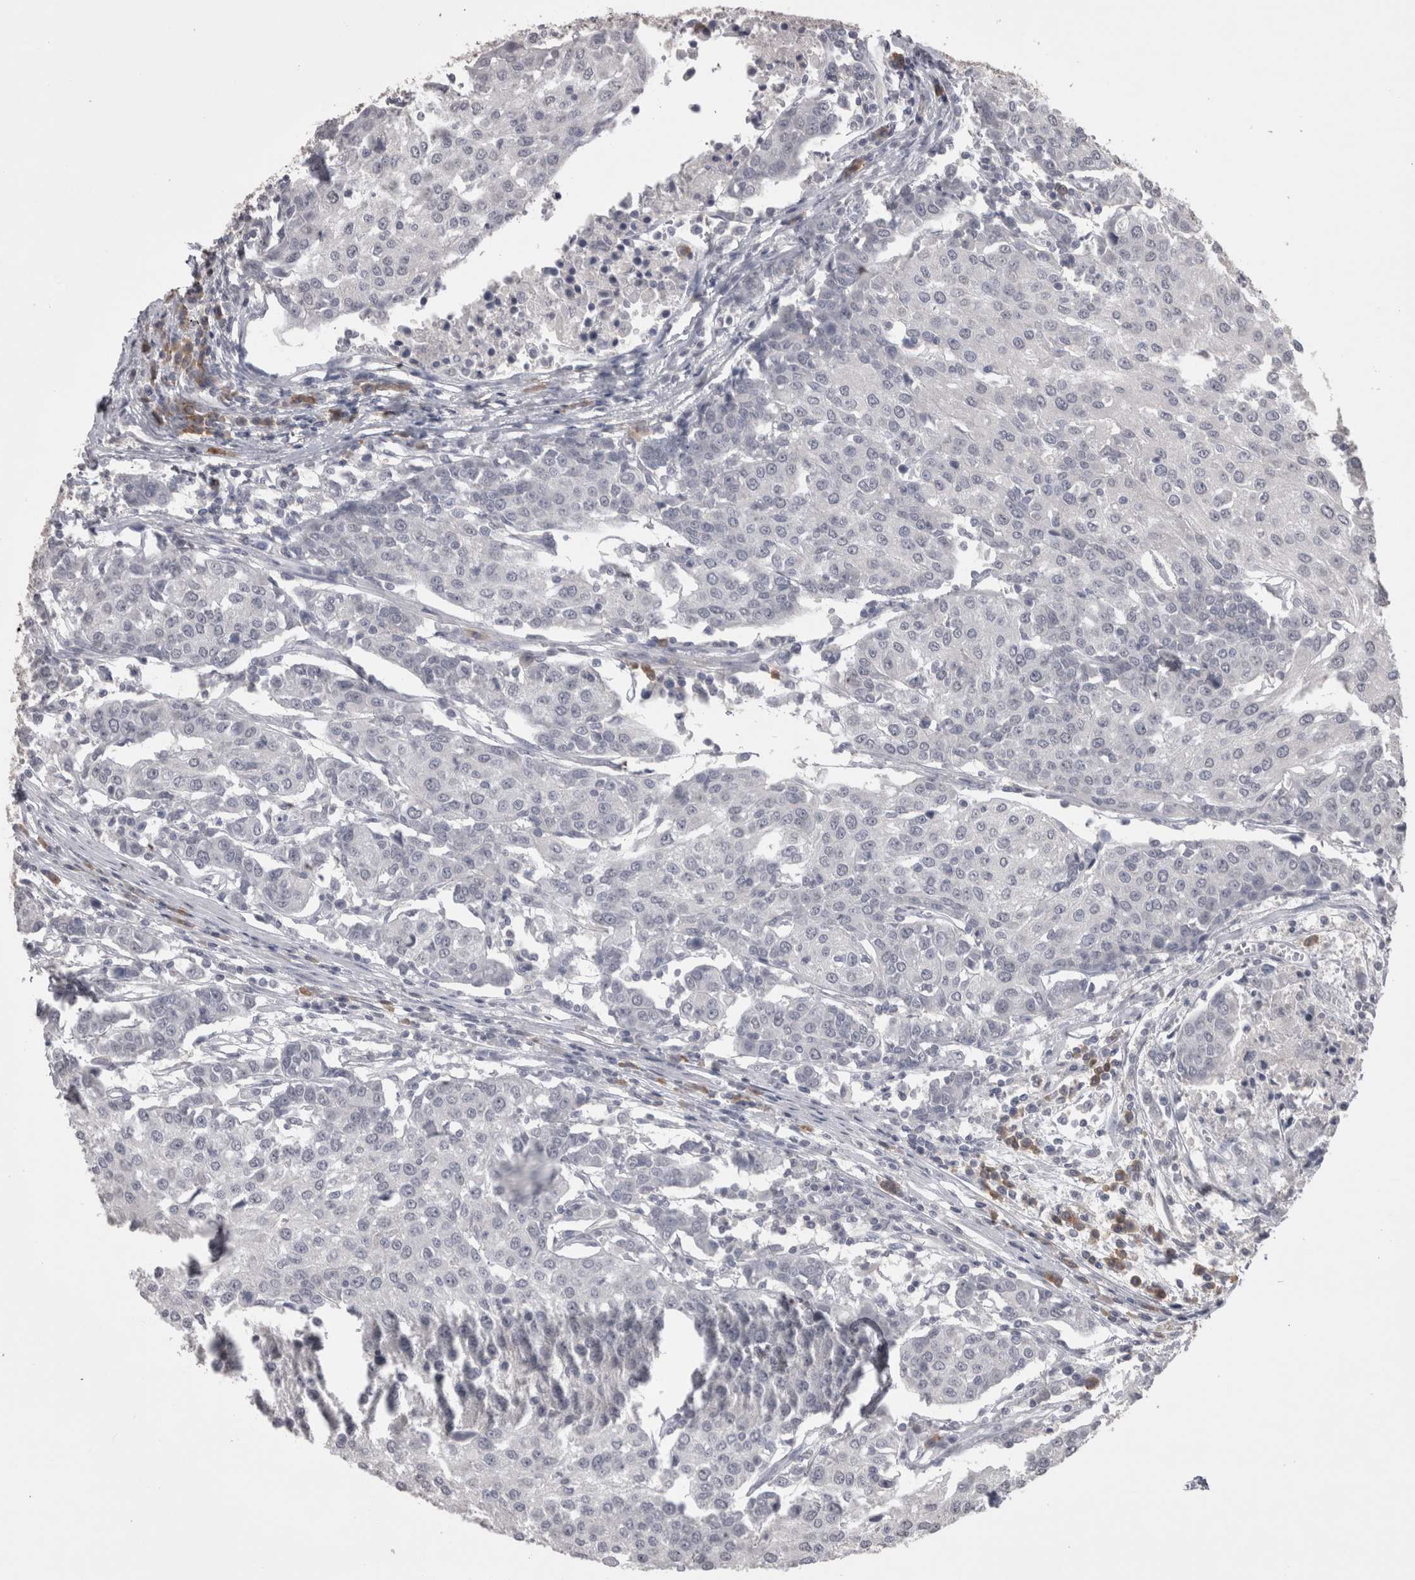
{"staining": {"intensity": "negative", "quantity": "none", "location": "none"}, "tissue": "urothelial cancer", "cell_type": "Tumor cells", "image_type": "cancer", "snomed": [{"axis": "morphology", "description": "Urothelial carcinoma, High grade"}, {"axis": "topography", "description": "Urinary bladder"}], "caption": "IHC histopathology image of human urothelial cancer stained for a protein (brown), which displays no expression in tumor cells.", "gene": "LAX1", "patient": {"sex": "female", "age": 85}}